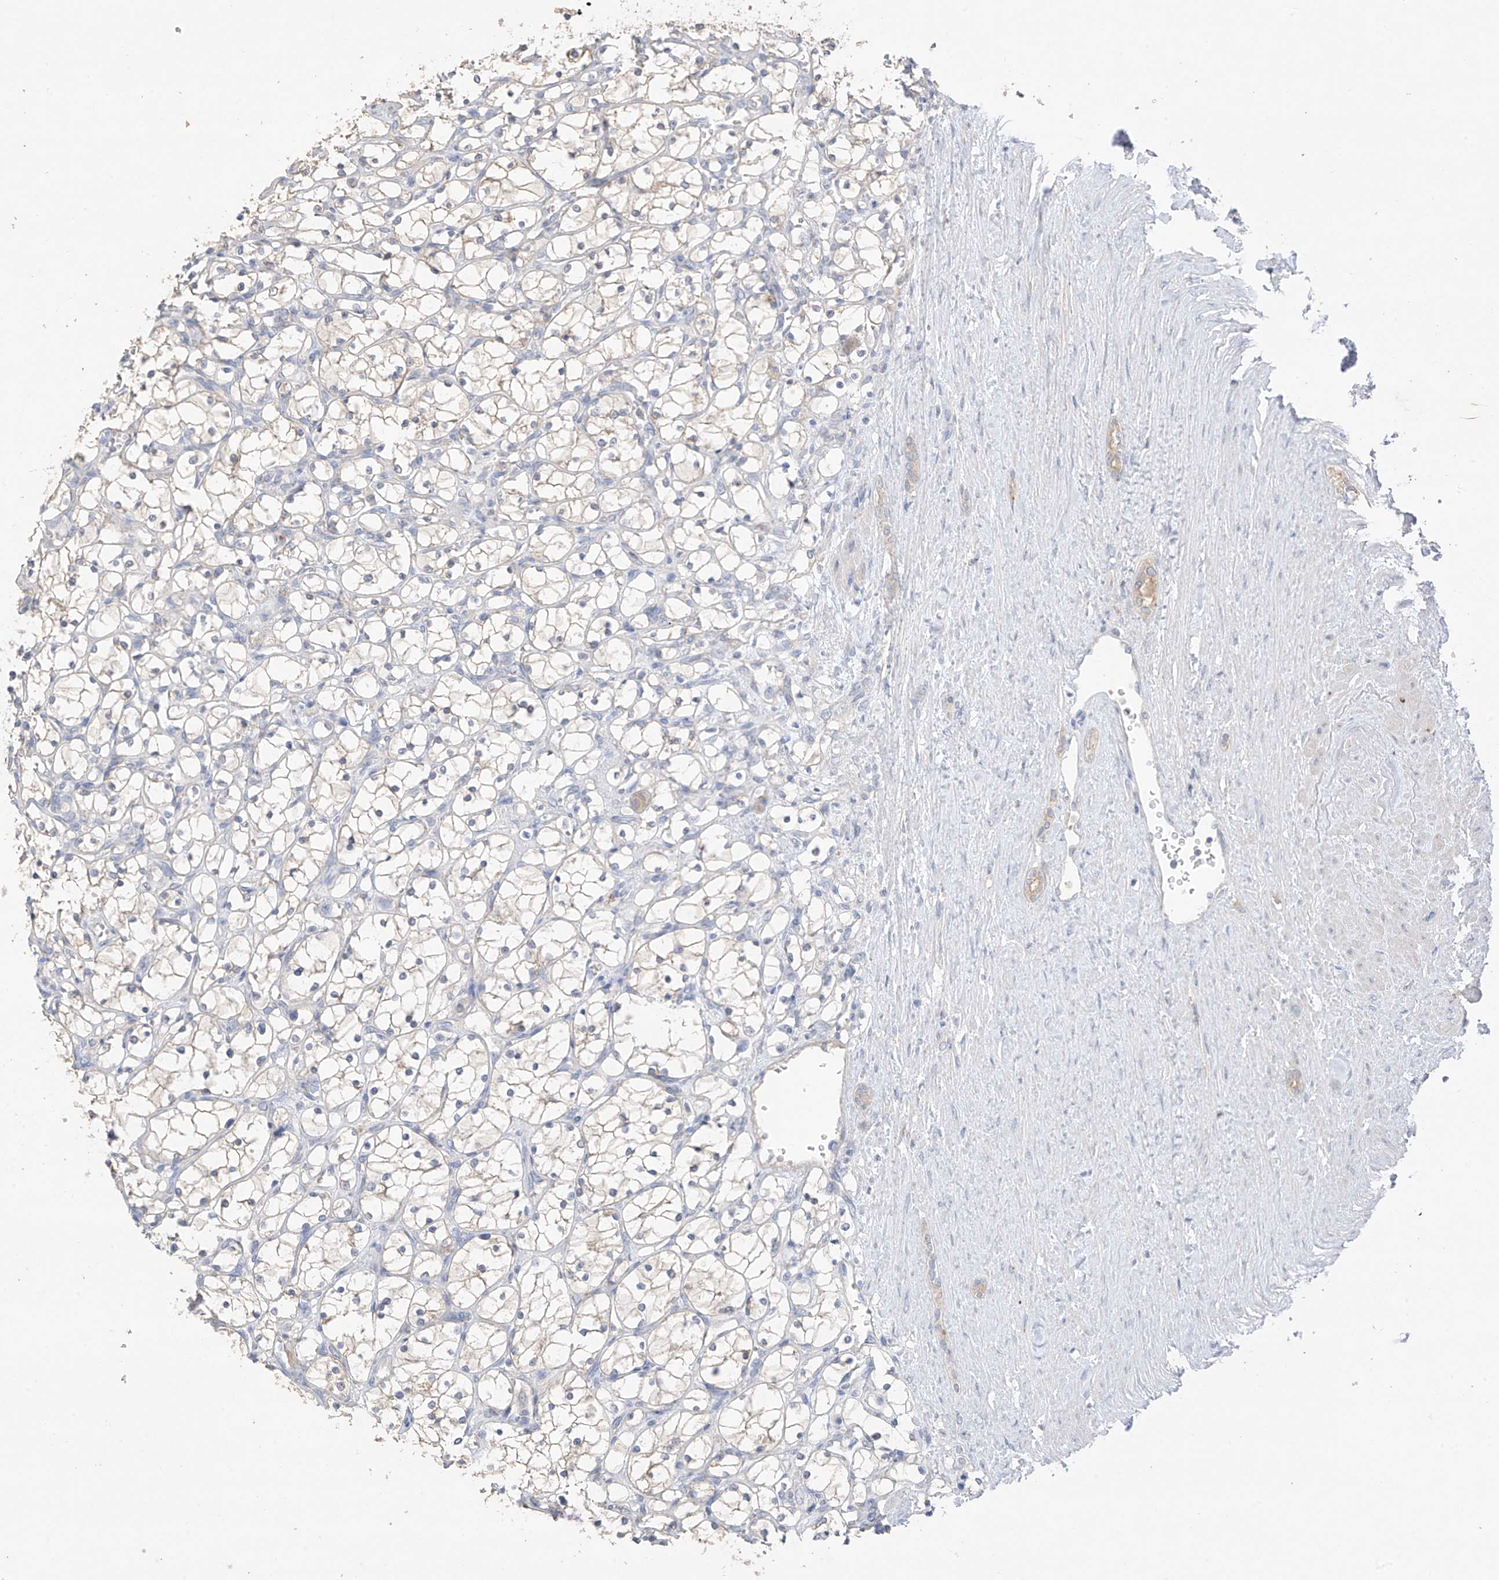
{"staining": {"intensity": "negative", "quantity": "none", "location": "none"}, "tissue": "renal cancer", "cell_type": "Tumor cells", "image_type": "cancer", "snomed": [{"axis": "morphology", "description": "Adenocarcinoma, NOS"}, {"axis": "topography", "description": "Kidney"}], "caption": "Protein analysis of renal cancer (adenocarcinoma) shows no significant staining in tumor cells.", "gene": "CAPN13", "patient": {"sex": "female", "age": 69}}